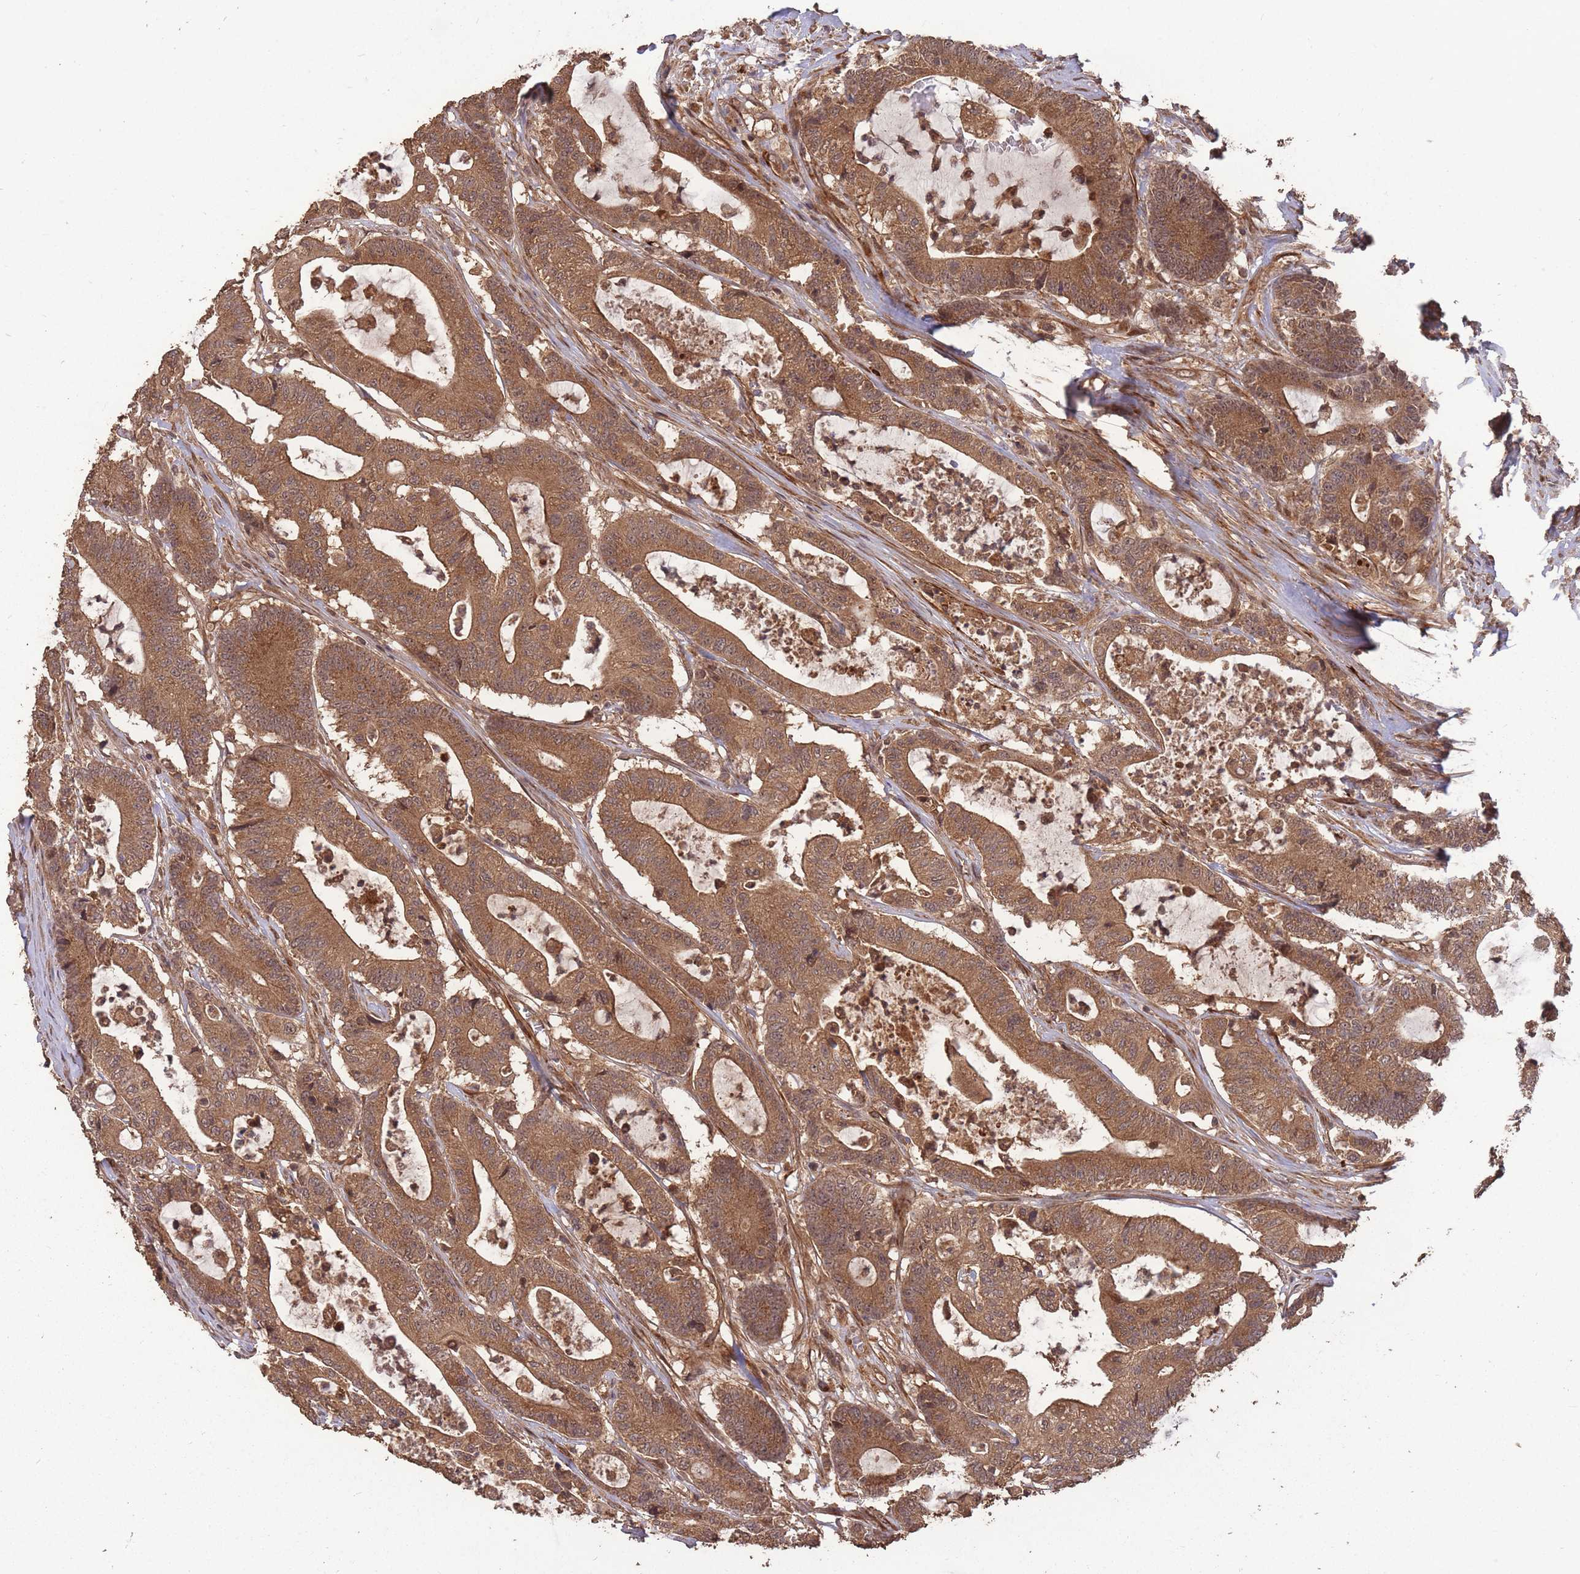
{"staining": {"intensity": "moderate", "quantity": ">75%", "location": "cytoplasmic/membranous"}, "tissue": "colorectal cancer", "cell_type": "Tumor cells", "image_type": "cancer", "snomed": [{"axis": "morphology", "description": "Adenocarcinoma, NOS"}, {"axis": "topography", "description": "Colon"}], "caption": "Tumor cells display medium levels of moderate cytoplasmic/membranous staining in about >75% of cells in colorectal adenocarcinoma. (DAB (3,3'-diaminobenzidine) IHC, brown staining for protein, blue staining for nuclei).", "gene": "ERBB3", "patient": {"sex": "female", "age": 84}}